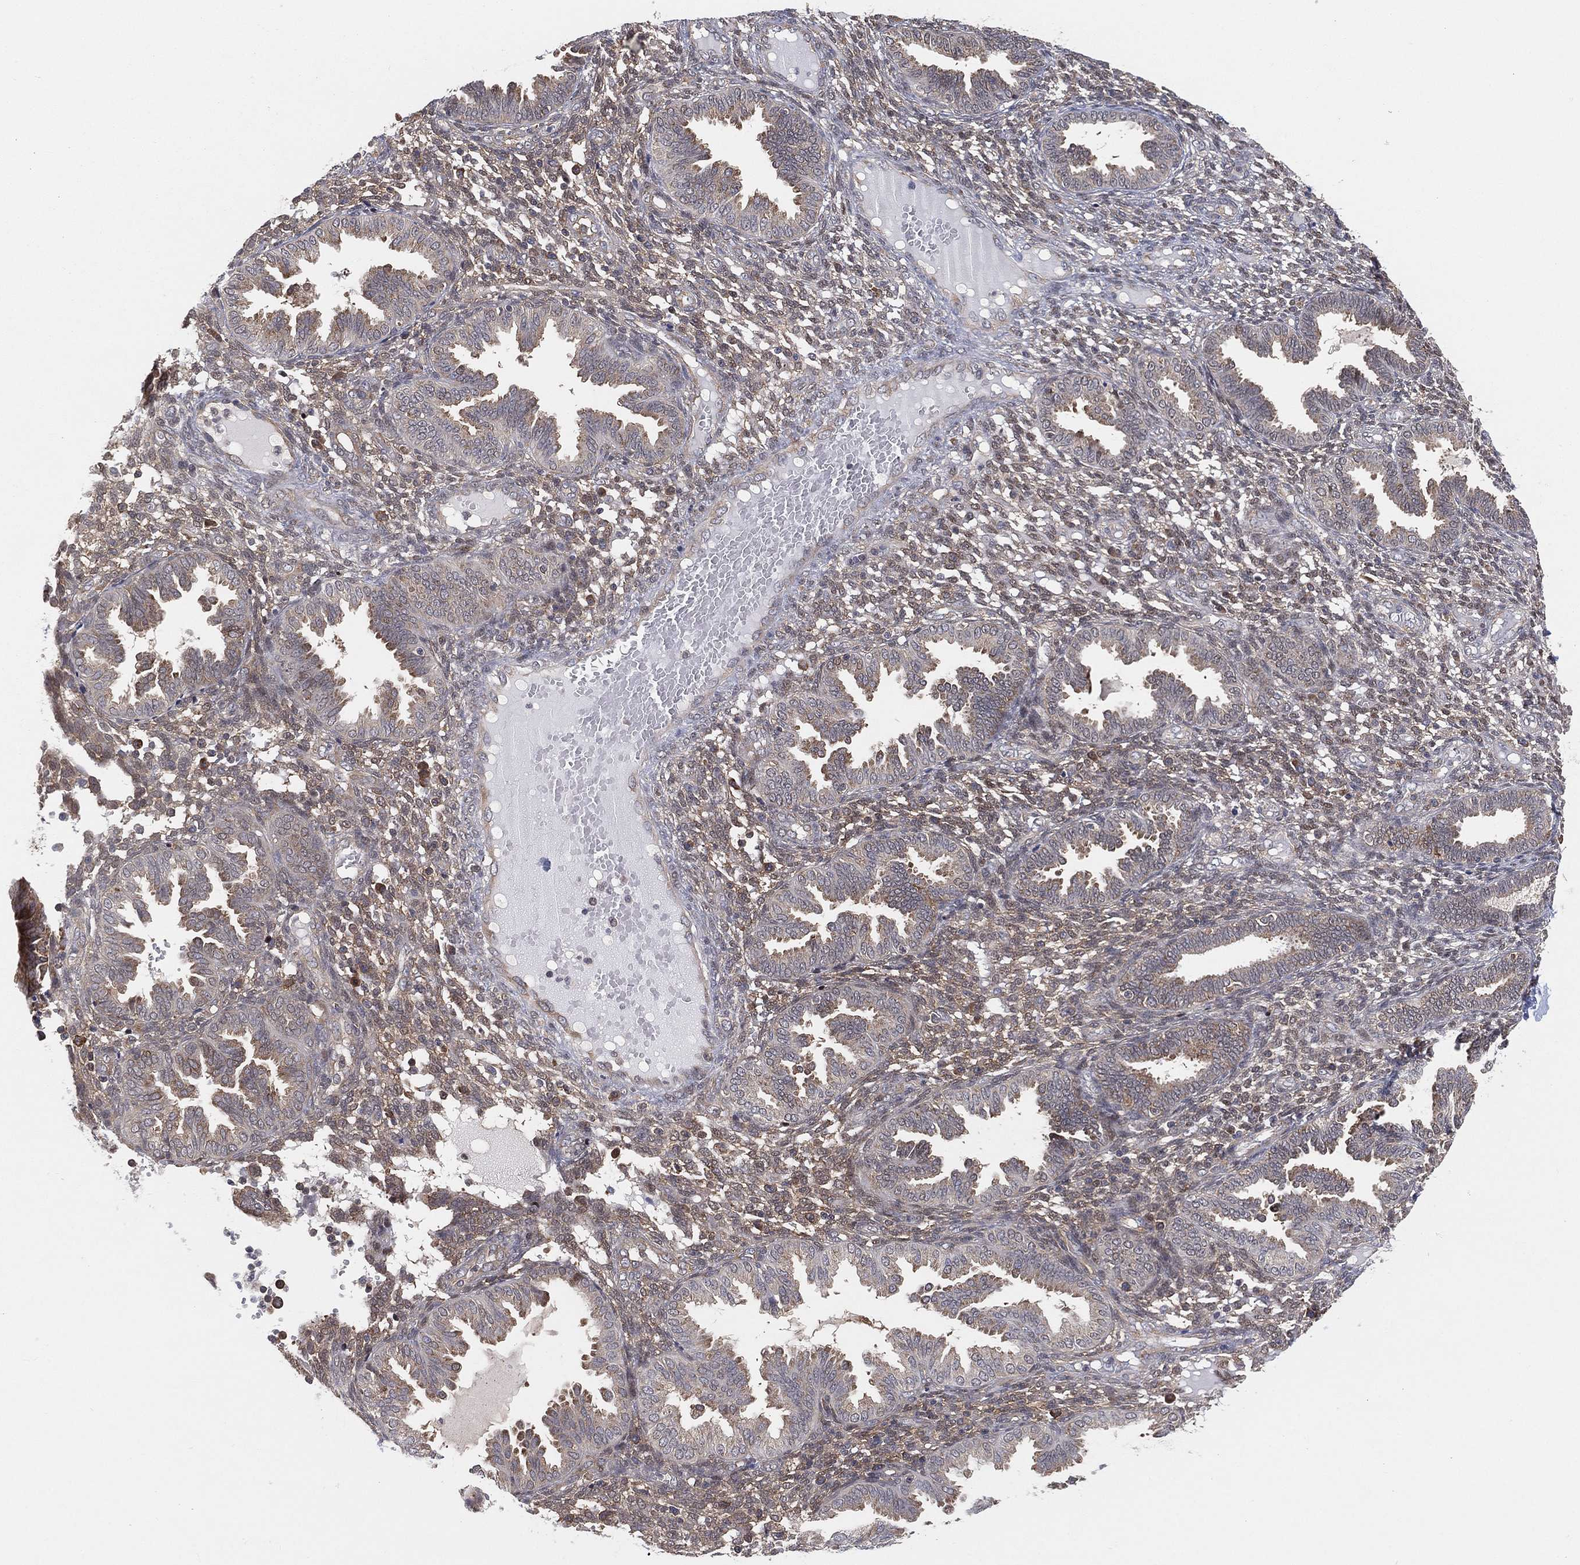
{"staining": {"intensity": "negative", "quantity": "none", "location": "none"}, "tissue": "endometrium", "cell_type": "Cells in endometrial stroma", "image_type": "normal", "snomed": [{"axis": "morphology", "description": "Normal tissue, NOS"}, {"axis": "topography", "description": "Endometrium"}], "caption": "Cells in endometrial stroma show no significant protein expression in normal endometrium. (Stains: DAB immunohistochemistry (IHC) with hematoxylin counter stain, Microscopy: brightfield microscopy at high magnification).", "gene": "TMTC4", "patient": {"sex": "female", "age": 42}}